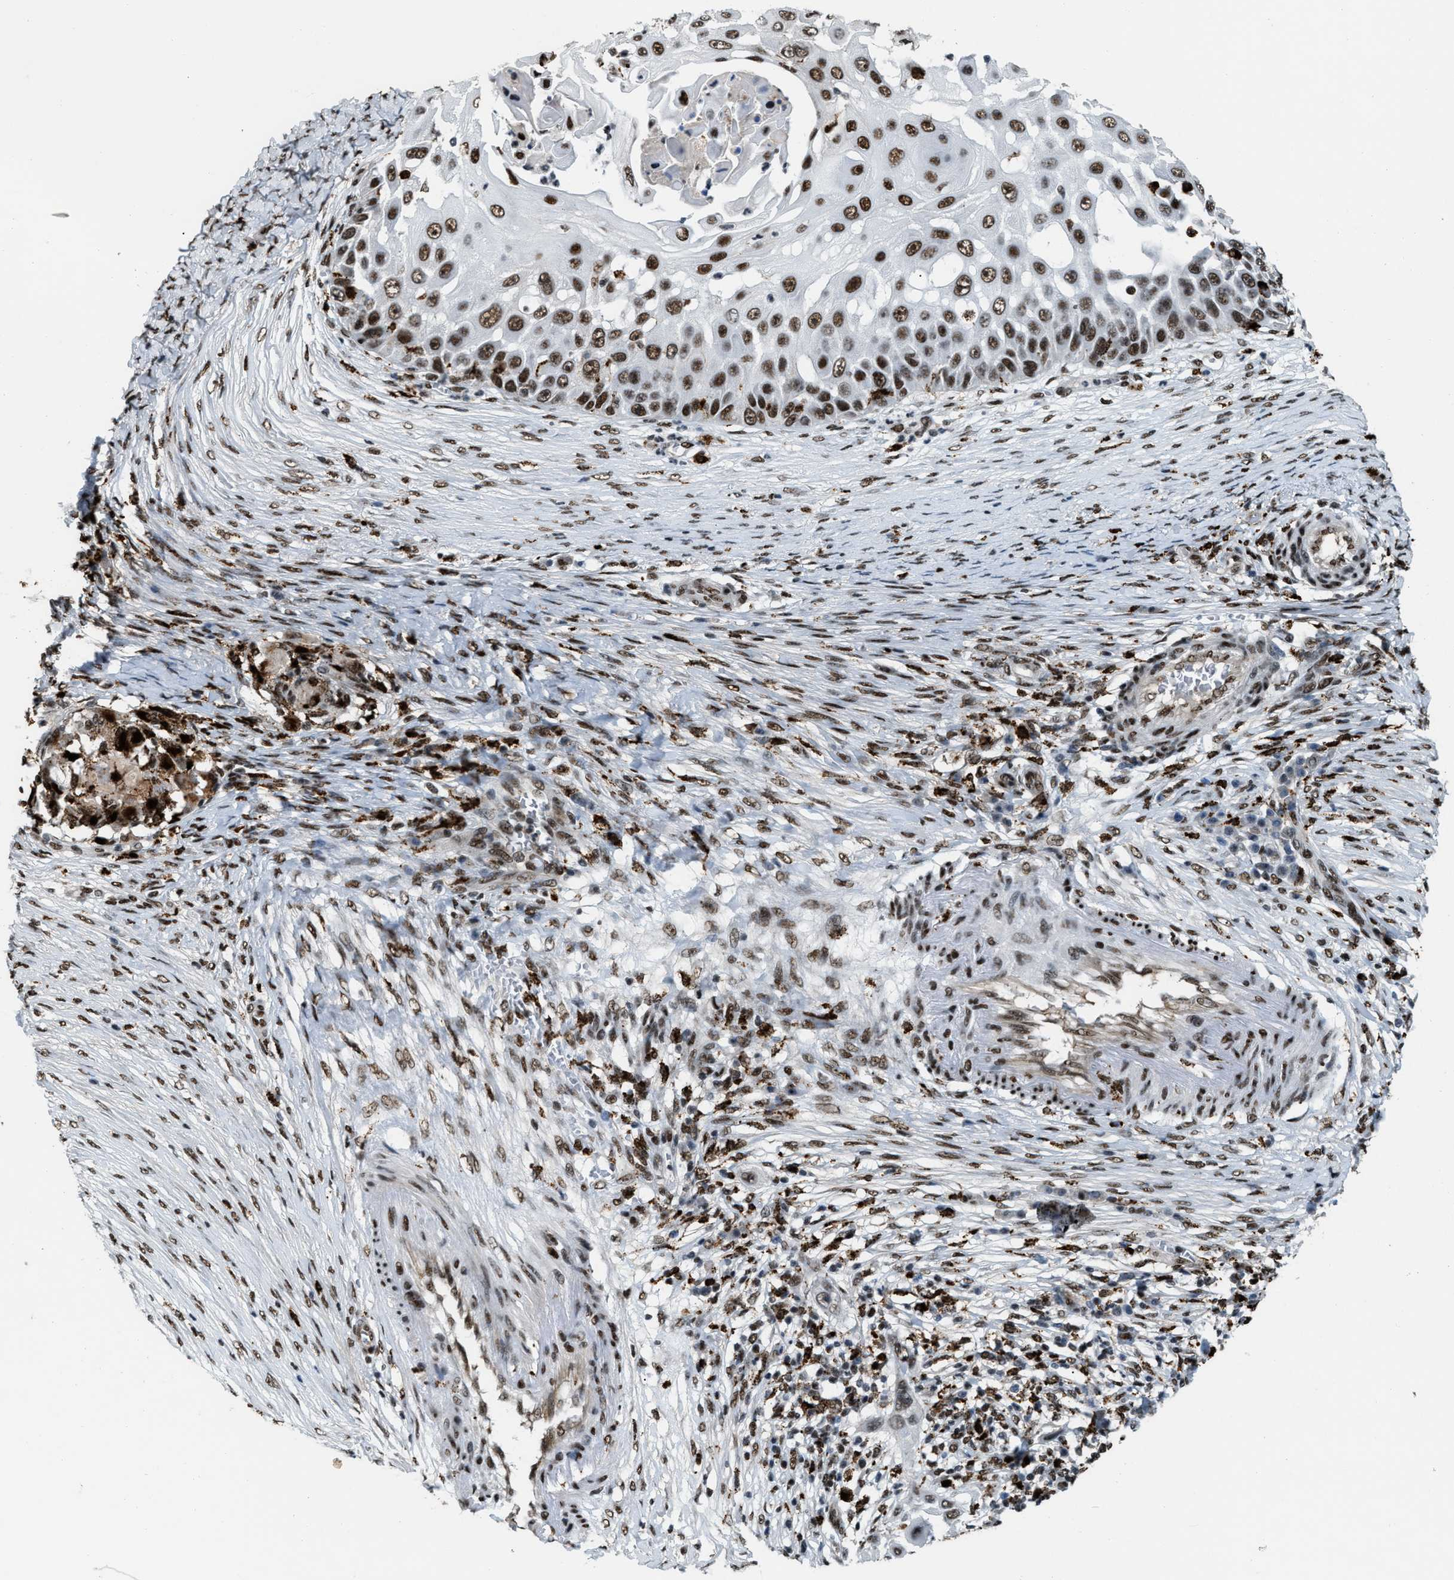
{"staining": {"intensity": "strong", "quantity": ">75%", "location": "nuclear"}, "tissue": "skin cancer", "cell_type": "Tumor cells", "image_type": "cancer", "snomed": [{"axis": "morphology", "description": "Squamous cell carcinoma, NOS"}, {"axis": "topography", "description": "Skin"}], "caption": "Human skin cancer (squamous cell carcinoma) stained for a protein (brown) exhibits strong nuclear positive expression in about >75% of tumor cells.", "gene": "NUMA1", "patient": {"sex": "female", "age": 44}}